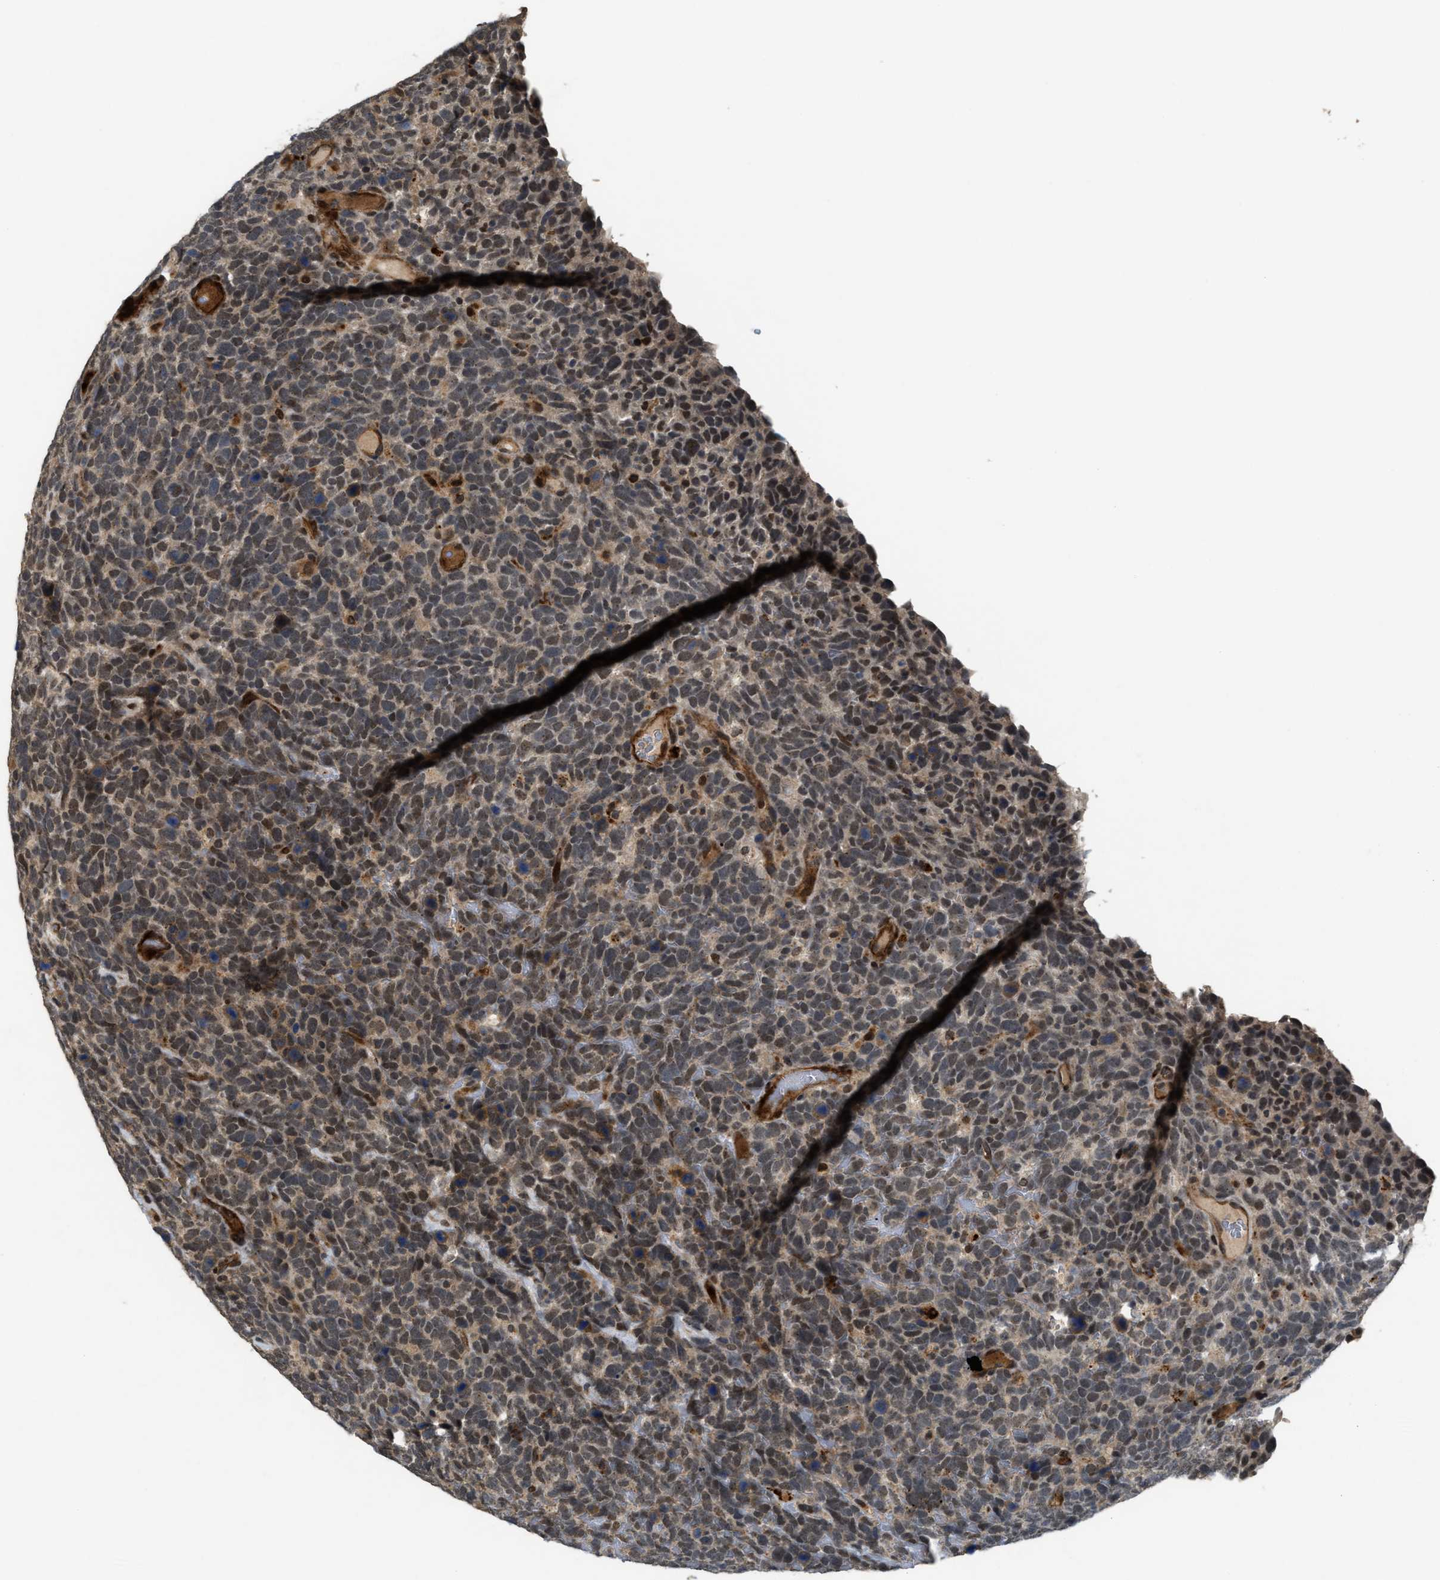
{"staining": {"intensity": "moderate", "quantity": ">75%", "location": "nuclear"}, "tissue": "urothelial cancer", "cell_type": "Tumor cells", "image_type": "cancer", "snomed": [{"axis": "morphology", "description": "Urothelial carcinoma, High grade"}, {"axis": "topography", "description": "Urinary bladder"}], "caption": "There is medium levels of moderate nuclear positivity in tumor cells of high-grade urothelial carcinoma, as demonstrated by immunohistochemical staining (brown color).", "gene": "DPF2", "patient": {"sex": "female", "age": 82}}